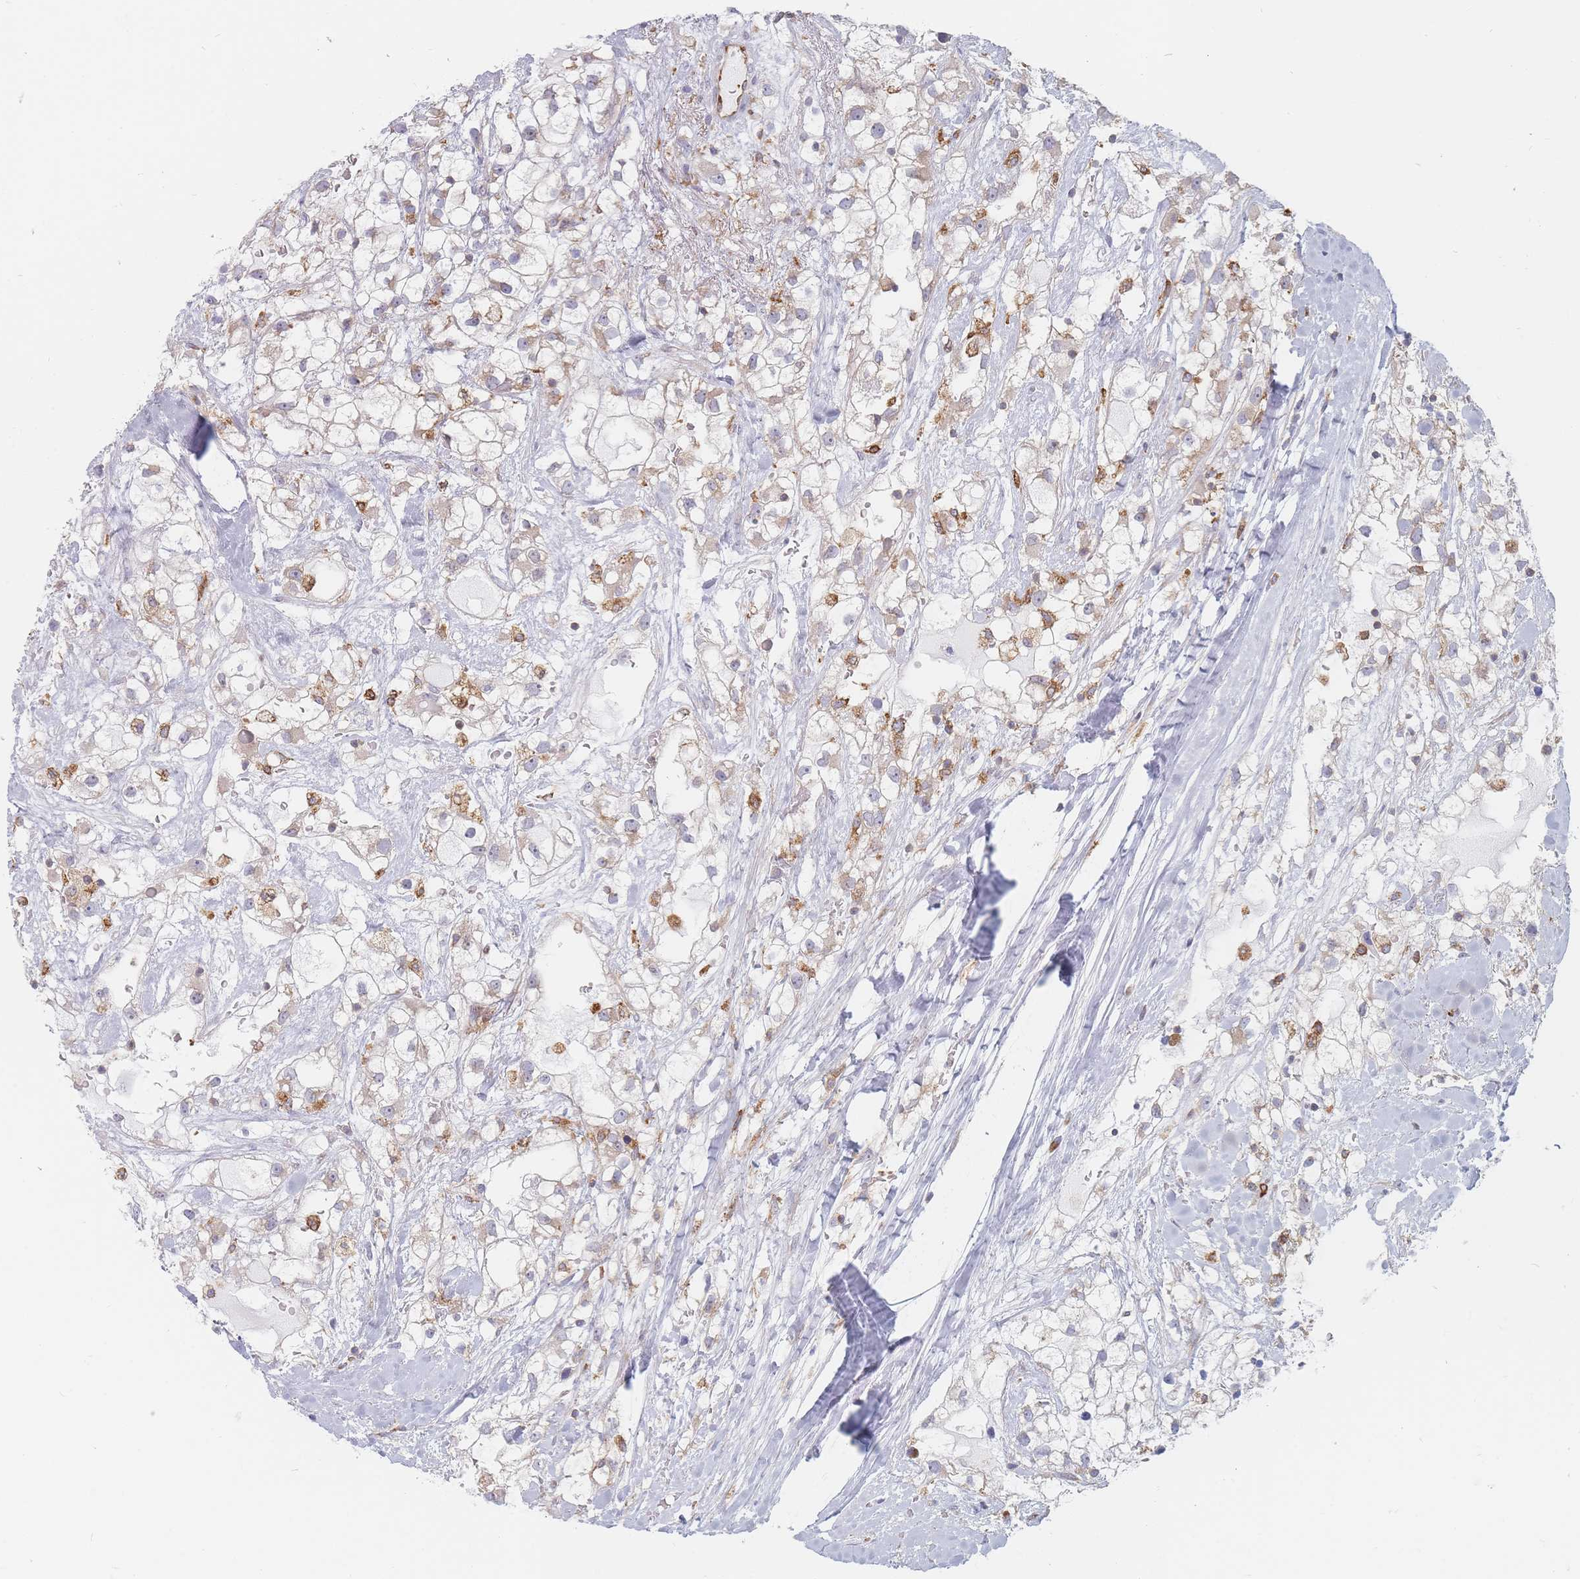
{"staining": {"intensity": "moderate", "quantity": "<25%", "location": "cytoplasmic/membranous"}, "tissue": "renal cancer", "cell_type": "Tumor cells", "image_type": "cancer", "snomed": [{"axis": "morphology", "description": "Adenocarcinoma, NOS"}, {"axis": "topography", "description": "Kidney"}], "caption": "Renal adenocarcinoma was stained to show a protein in brown. There is low levels of moderate cytoplasmic/membranous positivity in approximately <25% of tumor cells. (DAB = brown stain, brightfield microscopy at high magnification).", "gene": "MAP1S", "patient": {"sex": "male", "age": 59}}